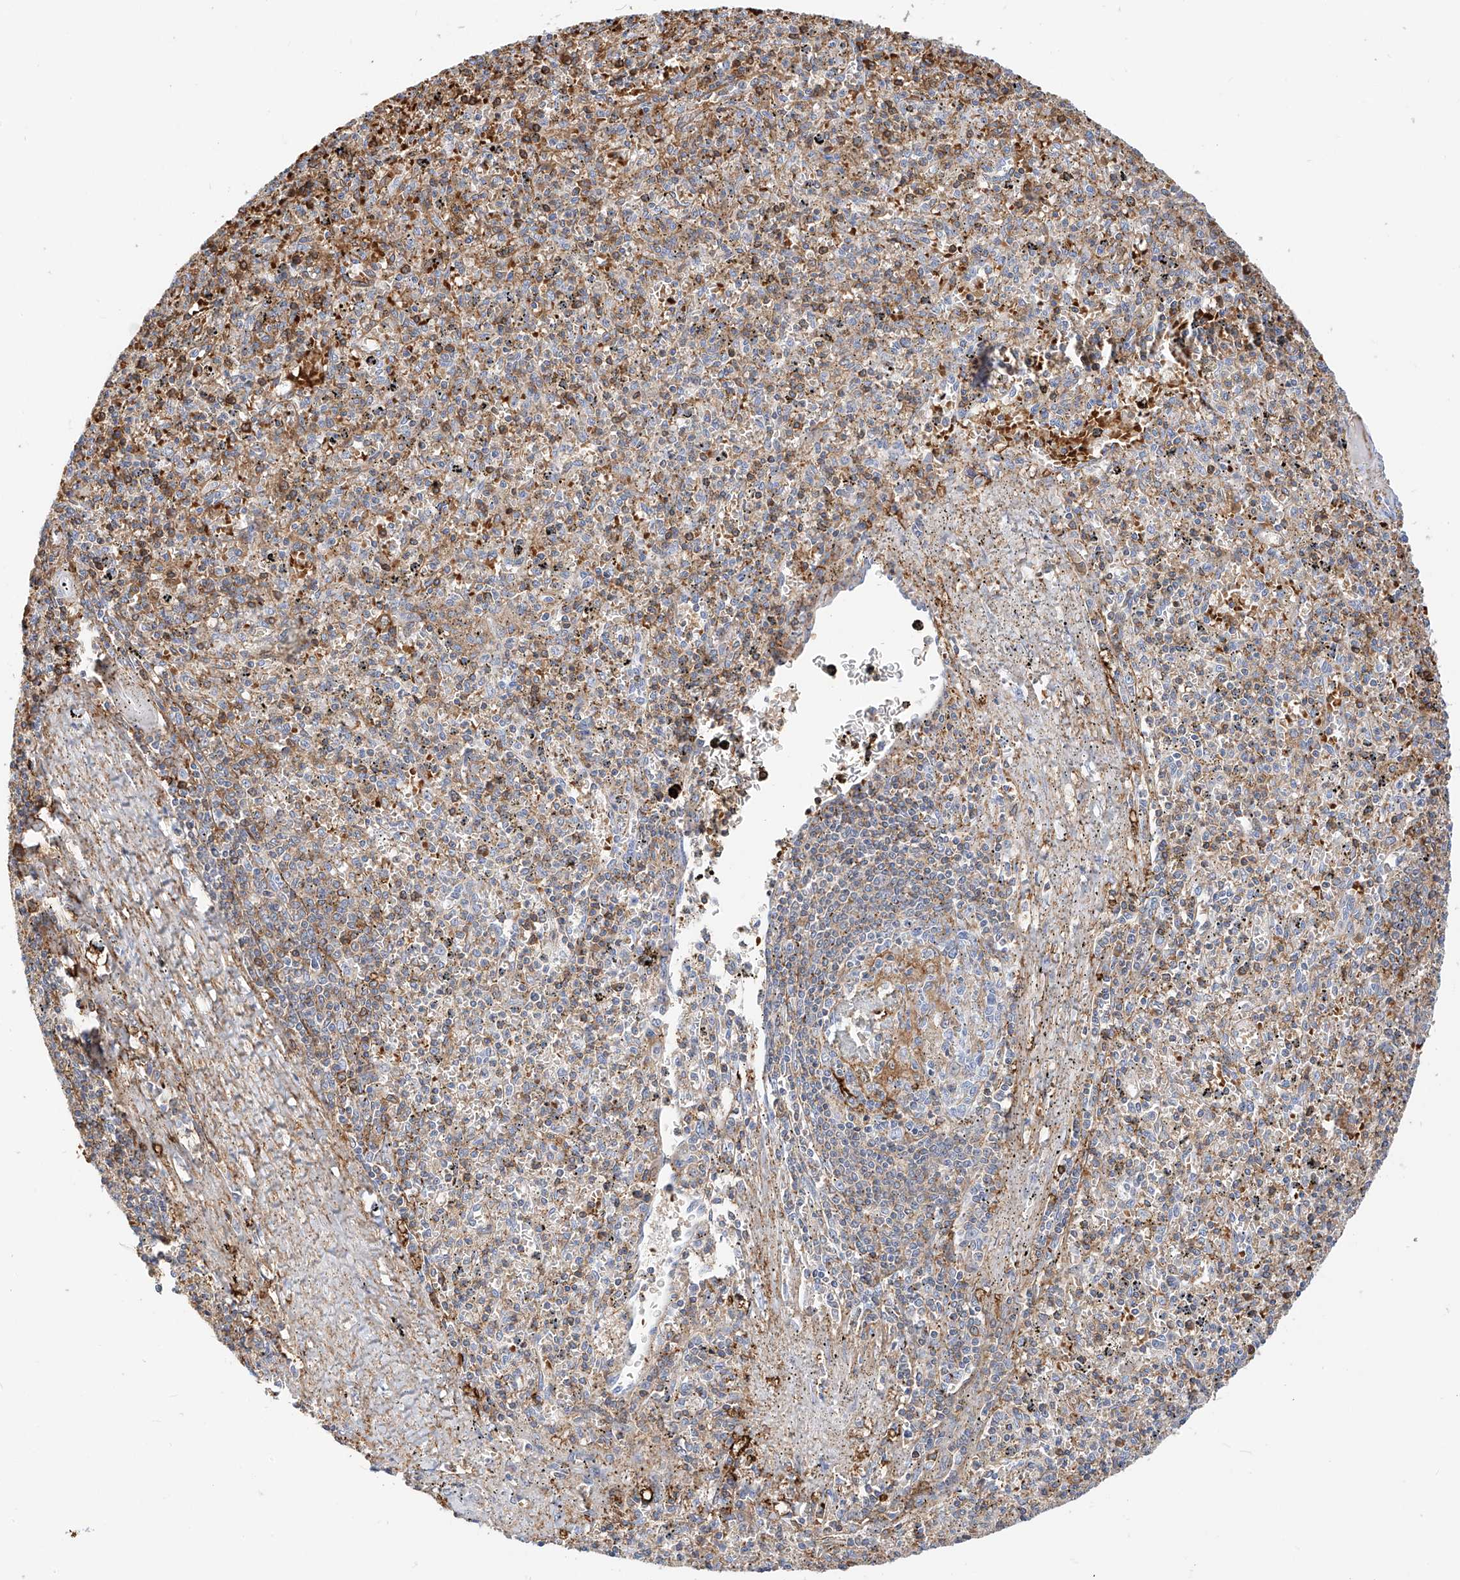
{"staining": {"intensity": "moderate", "quantity": "25%-75%", "location": "cytoplasmic/membranous"}, "tissue": "spleen", "cell_type": "Cells in red pulp", "image_type": "normal", "snomed": [{"axis": "morphology", "description": "Normal tissue, NOS"}, {"axis": "topography", "description": "Spleen"}], "caption": "IHC histopathology image of normal spleen: spleen stained using IHC reveals medium levels of moderate protein expression localized specifically in the cytoplasmic/membranous of cells in red pulp, appearing as a cytoplasmic/membranous brown color.", "gene": "TXNDC9", "patient": {"sex": "male", "age": 72}}